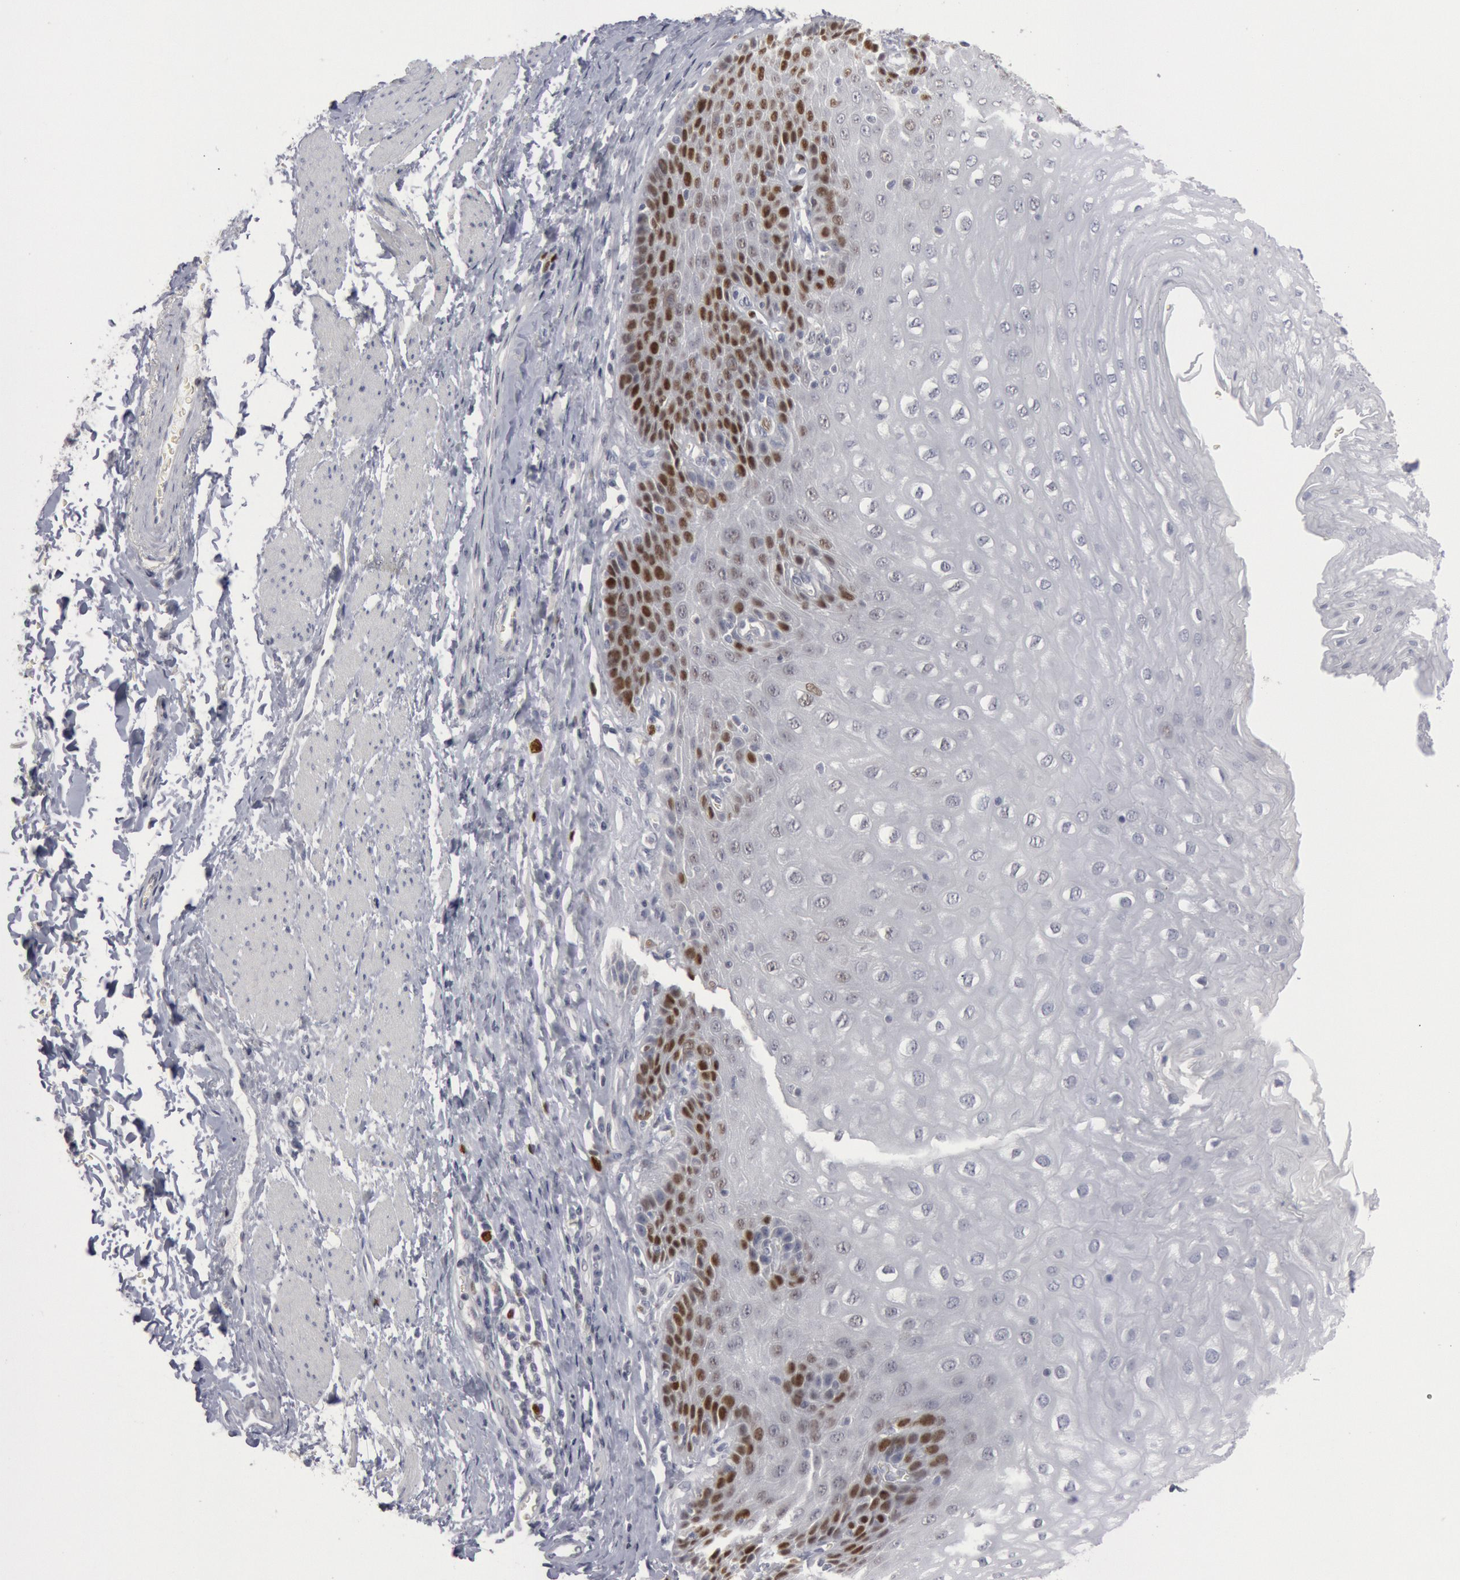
{"staining": {"intensity": "strong", "quantity": "<25%", "location": "nuclear"}, "tissue": "esophagus", "cell_type": "Squamous epithelial cells", "image_type": "normal", "snomed": [{"axis": "morphology", "description": "Normal tissue, NOS"}, {"axis": "topography", "description": "Esophagus"}], "caption": "Protein expression by immunohistochemistry (IHC) demonstrates strong nuclear positivity in about <25% of squamous epithelial cells in normal esophagus.", "gene": "WDHD1", "patient": {"sex": "female", "age": 61}}